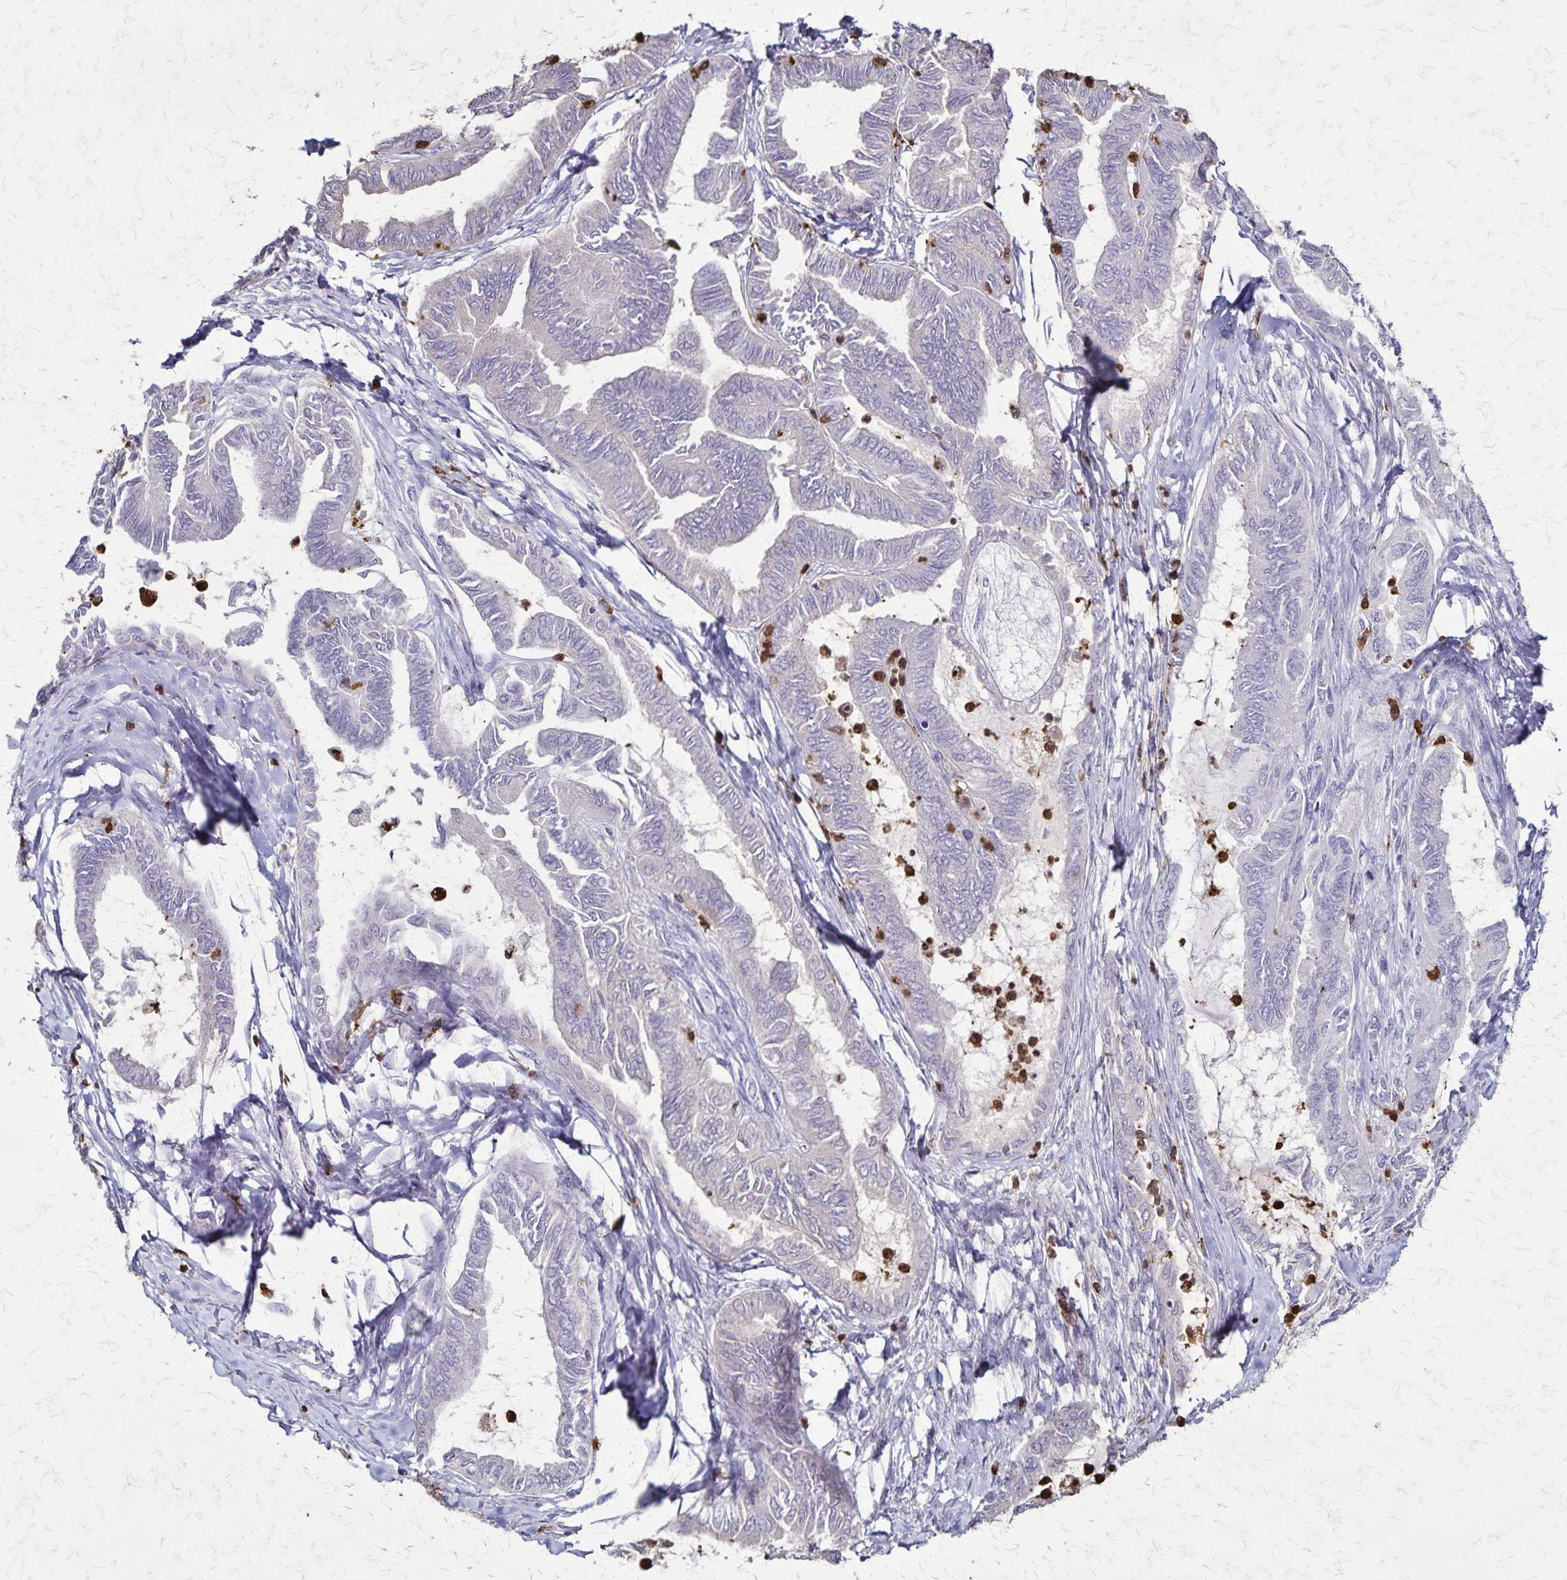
{"staining": {"intensity": "negative", "quantity": "none", "location": "none"}, "tissue": "ovarian cancer", "cell_type": "Tumor cells", "image_type": "cancer", "snomed": [{"axis": "morphology", "description": "Carcinoma, endometroid"}, {"axis": "topography", "description": "Ovary"}], "caption": "Histopathology image shows no protein staining in tumor cells of ovarian cancer (endometroid carcinoma) tissue.", "gene": "ULBP3", "patient": {"sex": "female", "age": 70}}